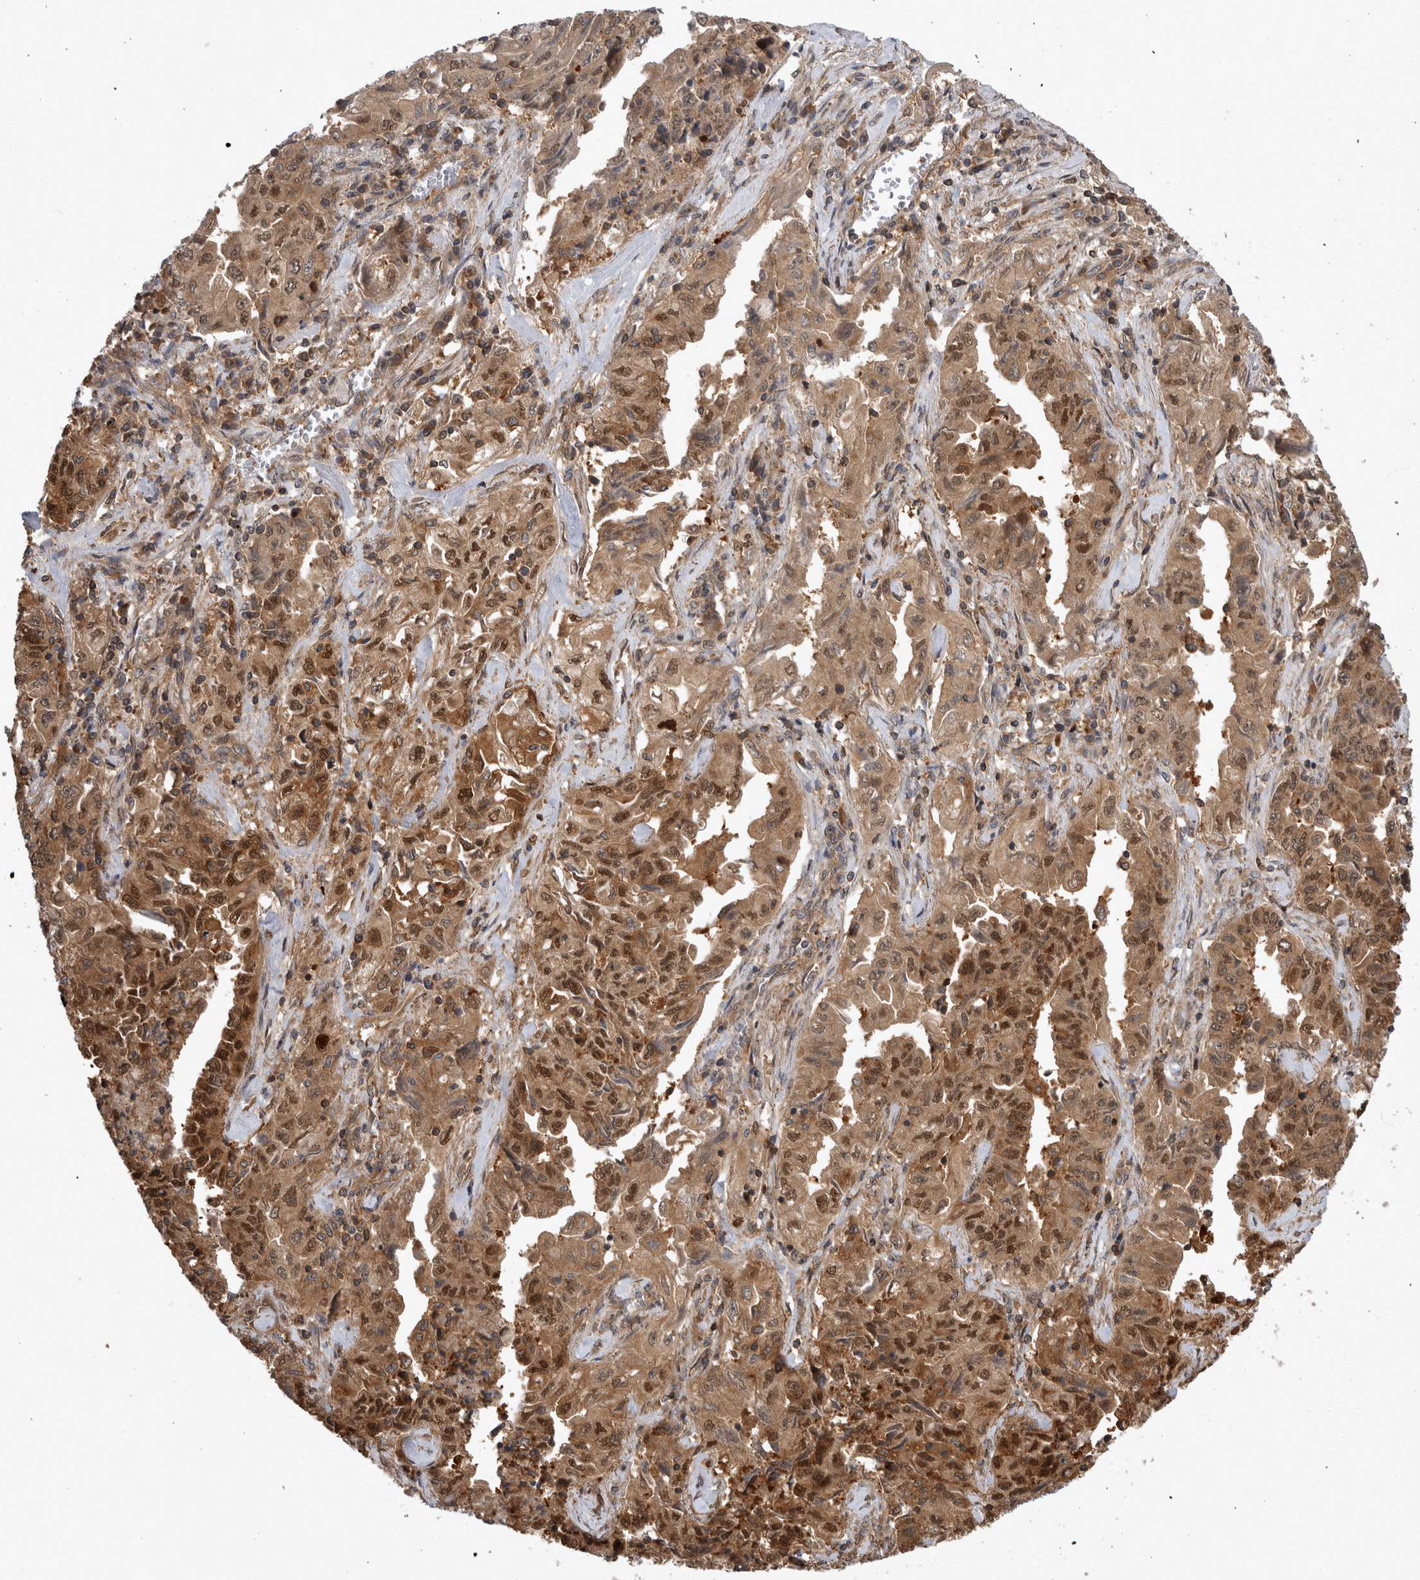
{"staining": {"intensity": "moderate", "quantity": ">75%", "location": "cytoplasmic/membranous,nuclear"}, "tissue": "lung cancer", "cell_type": "Tumor cells", "image_type": "cancer", "snomed": [{"axis": "morphology", "description": "Adenocarcinoma, NOS"}, {"axis": "topography", "description": "Lung"}], "caption": "A histopathology image of human lung cancer (adenocarcinoma) stained for a protein reveals moderate cytoplasmic/membranous and nuclear brown staining in tumor cells.", "gene": "ASTN2", "patient": {"sex": "female", "age": 51}}